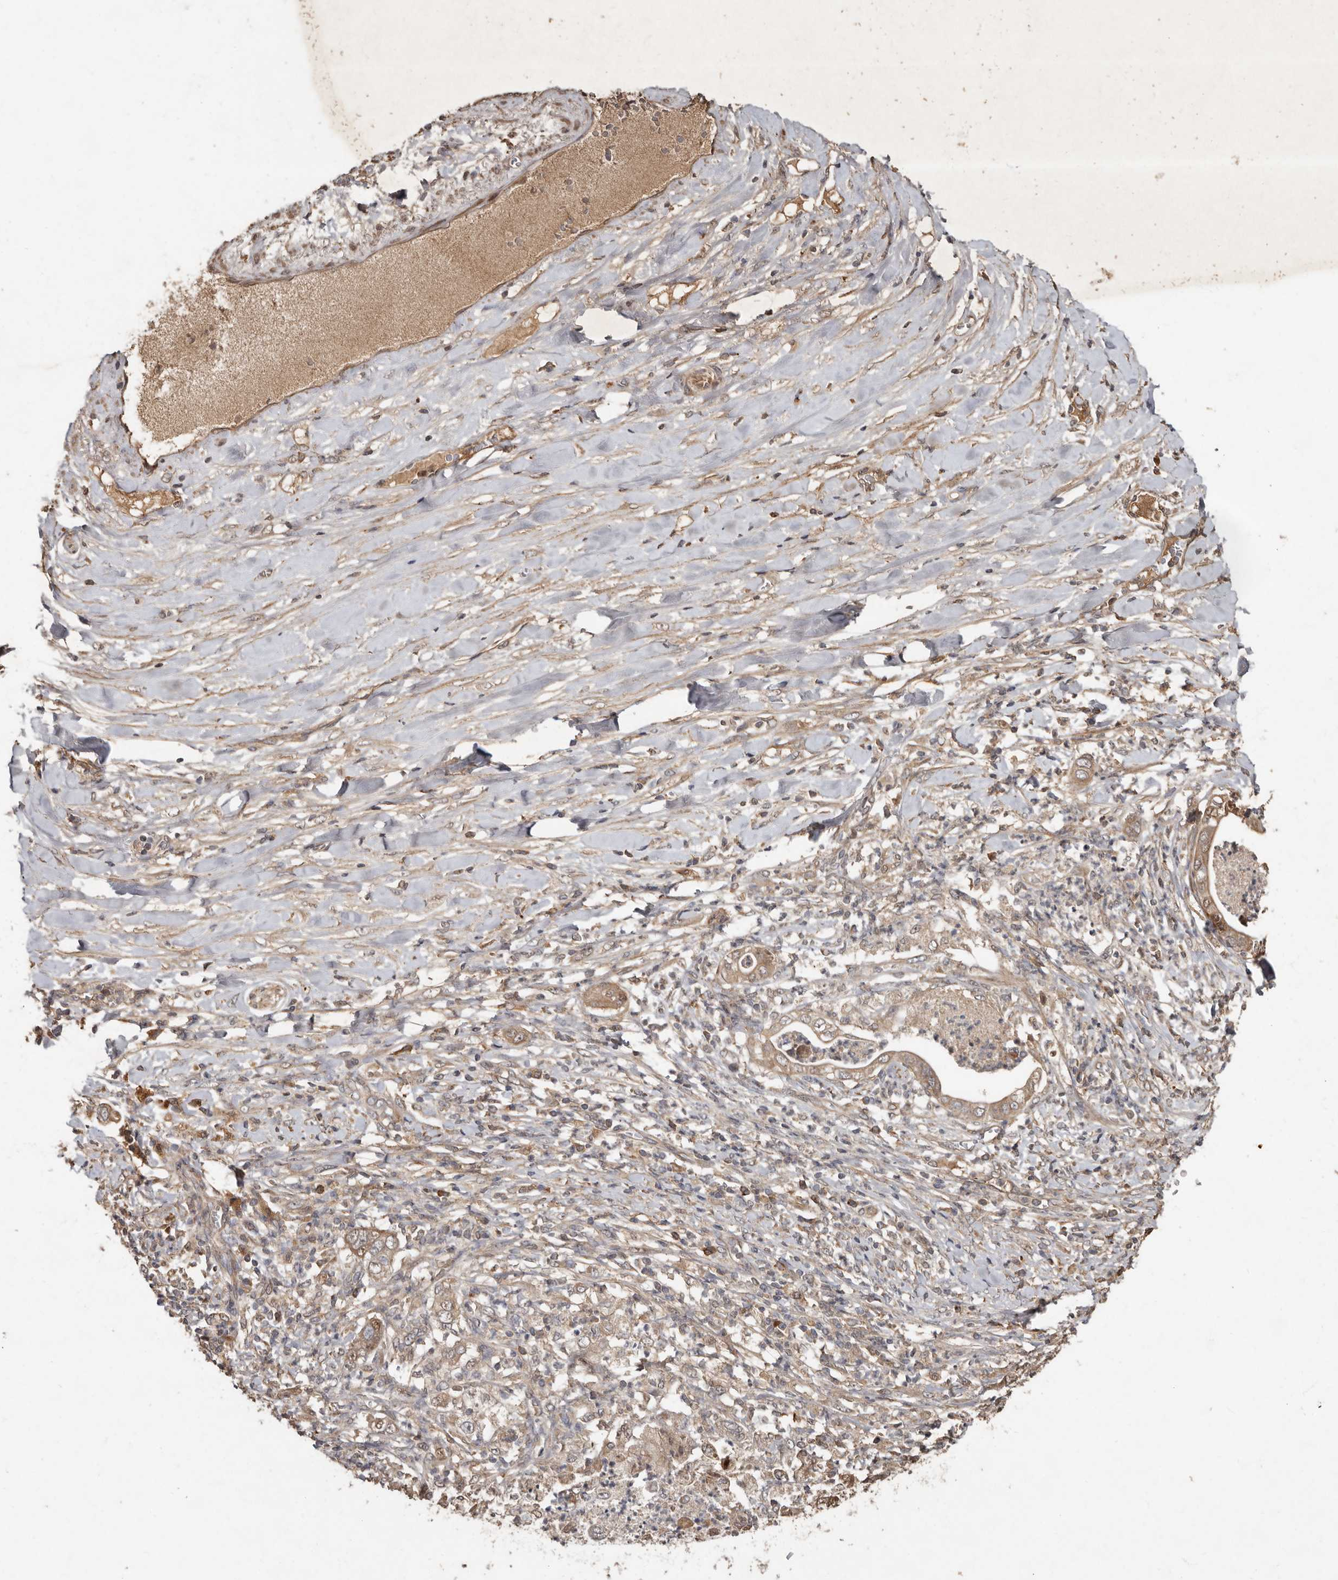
{"staining": {"intensity": "moderate", "quantity": ">75%", "location": "cytoplasmic/membranous"}, "tissue": "pancreatic cancer", "cell_type": "Tumor cells", "image_type": "cancer", "snomed": [{"axis": "morphology", "description": "Adenocarcinoma, NOS"}, {"axis": "topography", "description": "Pancreas"}], "caption": "Immunohistochemical staining of pancreatic cancer (adenocarcinoma) shows moderate cytoplasmic/membranous protein staining in about >75% of tumor cells.", "gene": "KIF26B", "patient": {"sex": "female", "age": 78}}